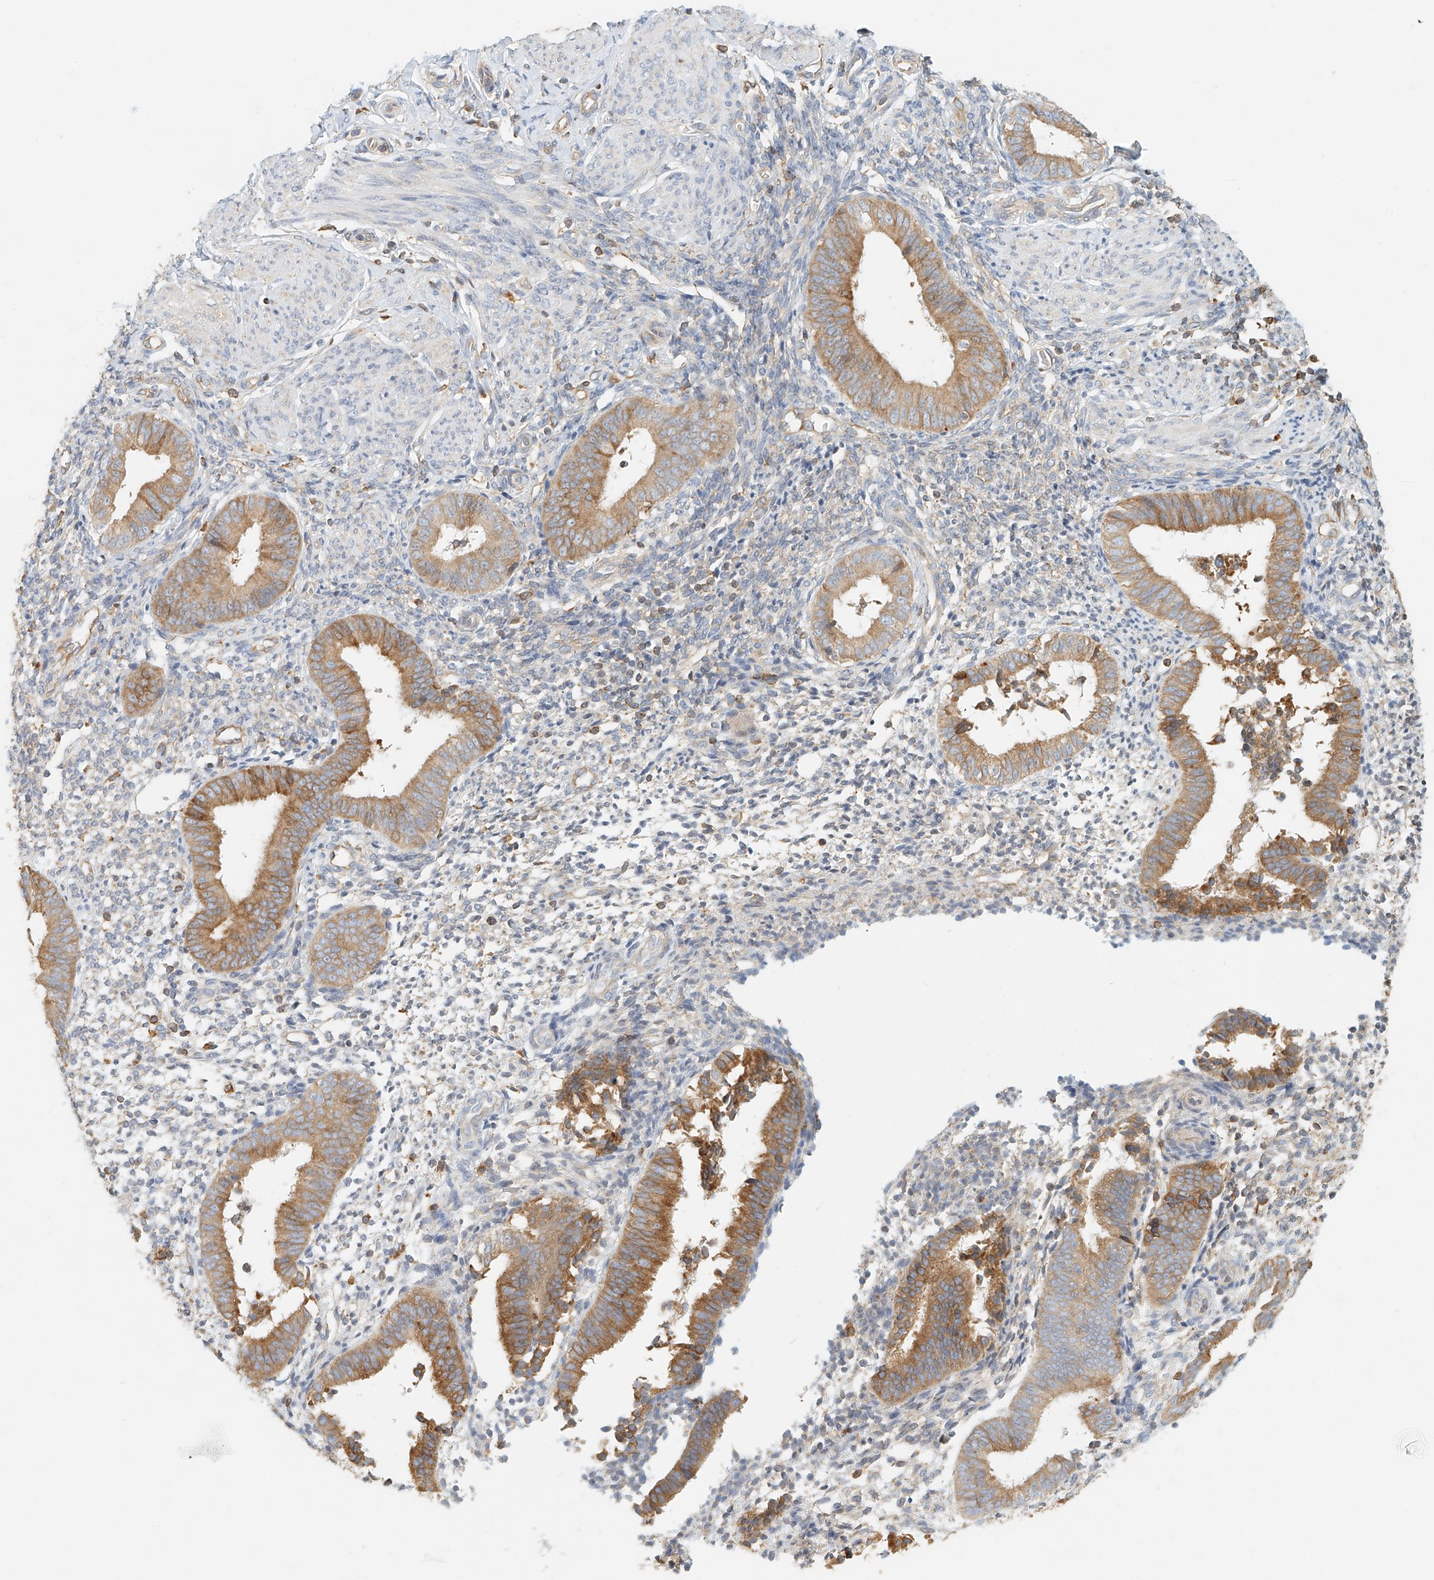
{"staining": {"intensity": "weak", "quantity": "<25%", "location": "cytoplasmic/membranous"}, "tissue": "endometrium", "cell_type": "Cells in endometrial stroma", "image_type": "normal", "snomed": [{"axis": "morphology", "description": "Normal tissue, NOS"}, {"axis": "topography", "description": "Uterus"}, {"axis": "topography", "description": "Endometrium"}], "caption": "This is a micrograph of immunohistochemistry (IHC) staining of normal endometrium, which shows no expression in cells in endometrial stroma. (Stains: DAB immunohistochemistry with hematoxylin counter stain, Microscopy: brightfield microscopy at high magnification).", "gene": "DHRS7", "patient": {"sex": "female", "age": 48}}